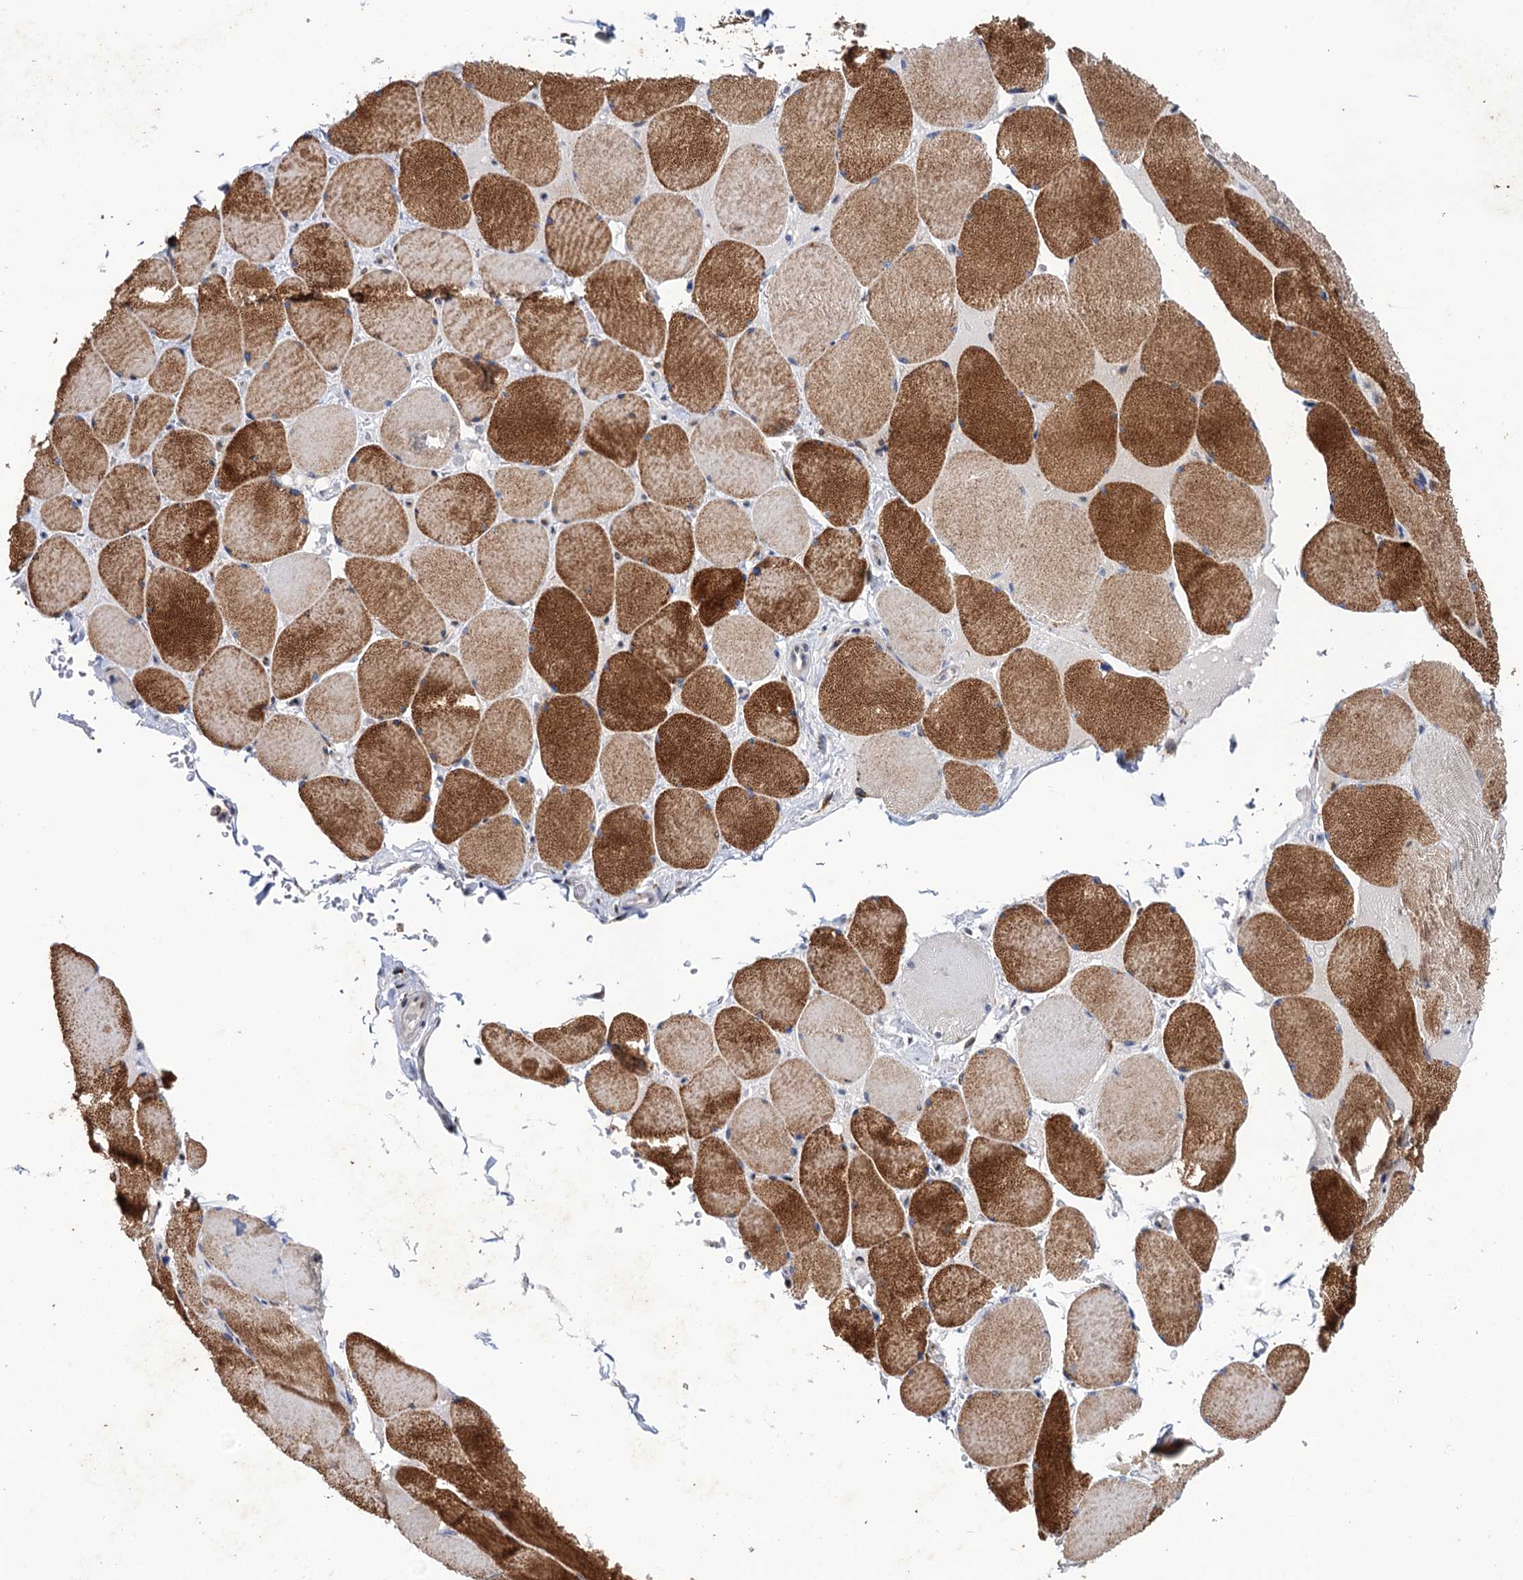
{"staining": {"intensity": "moderate", "quantity": ">75%", "location": "cytoplasmic/membranous"}, "tissue": "skeletal muscle", "cell_type": "Myocytes", "image_type": "normal", "snomed": [{"axis": "morphology", "description": "Normal tissue, NOS"}, {"axis": "topography", "description": "Skeletal muscle"}, {"axis": "topography", "description": "Head-Neck"}], "caption": "Immunohistochemical staining of normal skeletal muscle reveals moderate cytoplasmic/membranous protein expression in about >75% of myocytes.", "gene": "THAP2", "patient": {"sex": "male", "age": 66}}